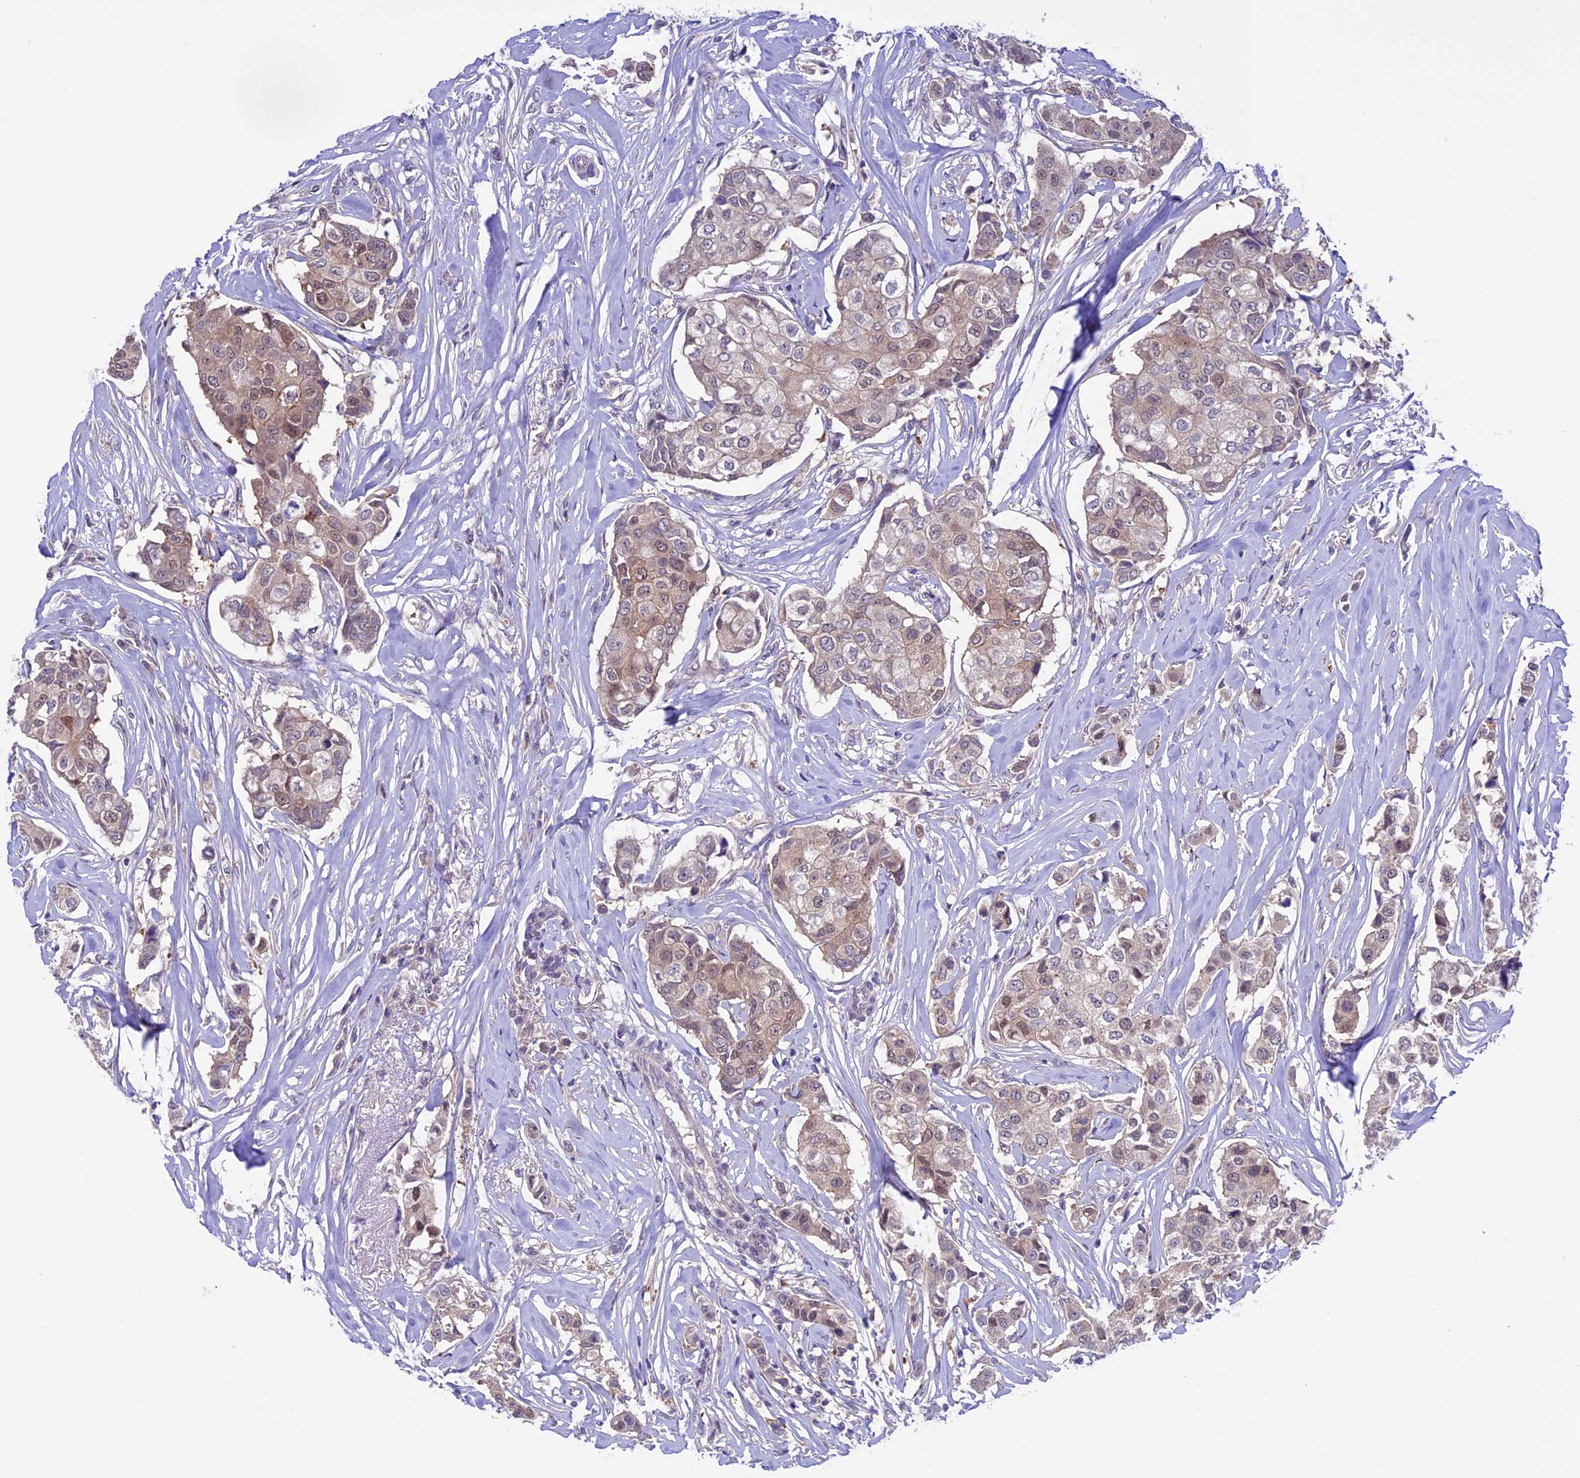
{"staining": {"intensity": "weak", "quantity": "25%-75%", "location": "cytoplasmic/membranous"}, "tissue": "breast cancer", "cell_type": "Tumor cells", "image_type": "cancer", "snomed": [{"axis": "morphology", "description": "Duct carcinoma"}, {"axis": "topography", "description": "Breast"}], "caption": "A micrograph of human breast cancer stained for a protein demonstrates weak cytoplasmic/membranous brown staining in tumor cells.", "gene": "XKR7", "patient": {"sex": "female", "age": 80}}